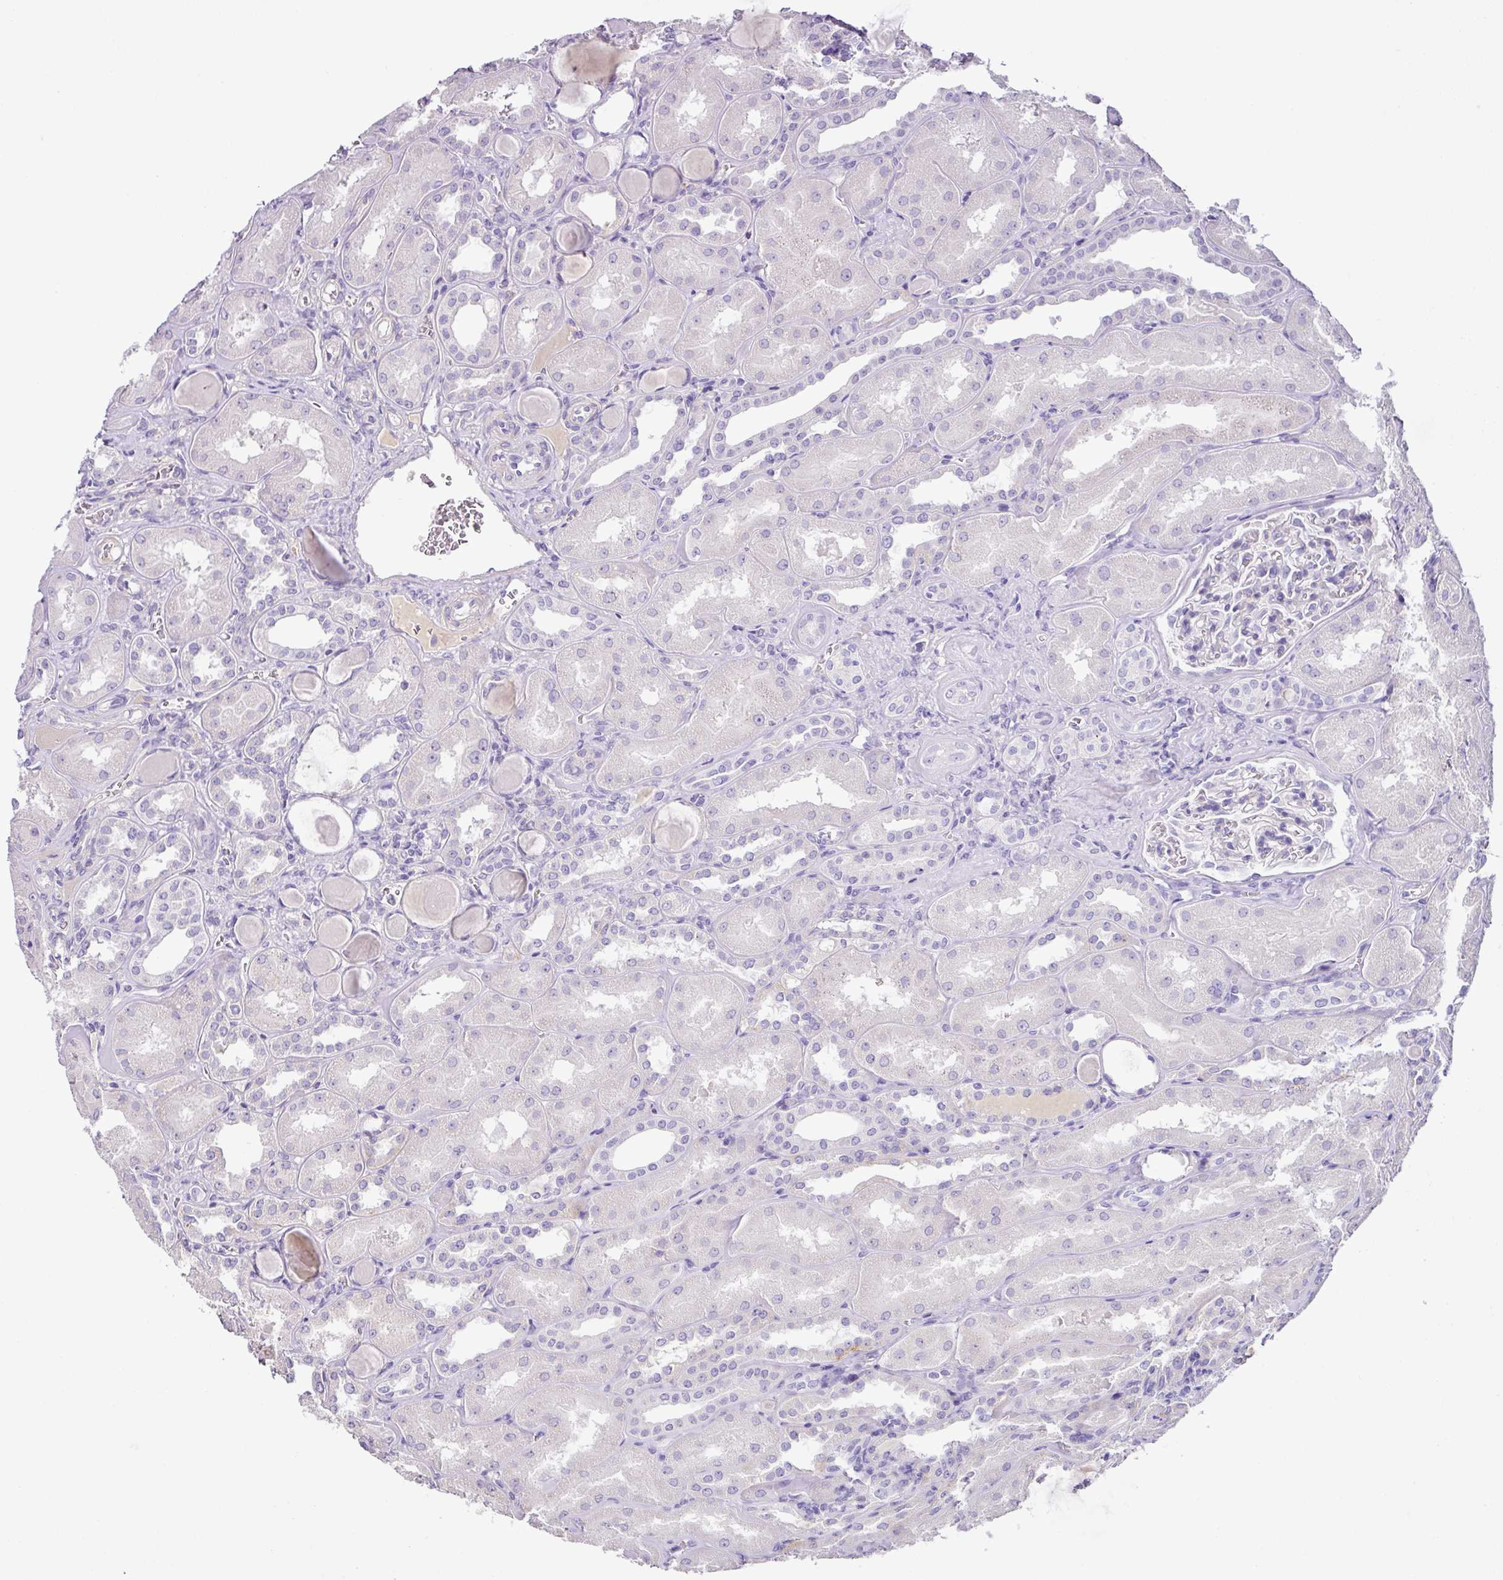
{"staining": {"intensity": "negative", "quantity": "none", "location": "none"}, "tissue": "kidney", "cell_type": "Cells in glomeruli", "image_type": "normal", "snomed": [{"axis": "morphology", "description": "Normal tissue, NOS"}, {"axis": "topography", "description": "Kidney"}], "caption": "A high-resolution photomicrograph shows IHC staining of benign kidney, which demonstrates no significant expression in cells in glomeruli.", "gene": "TARM1", "patient": {"sex": "male", "age": 61}}